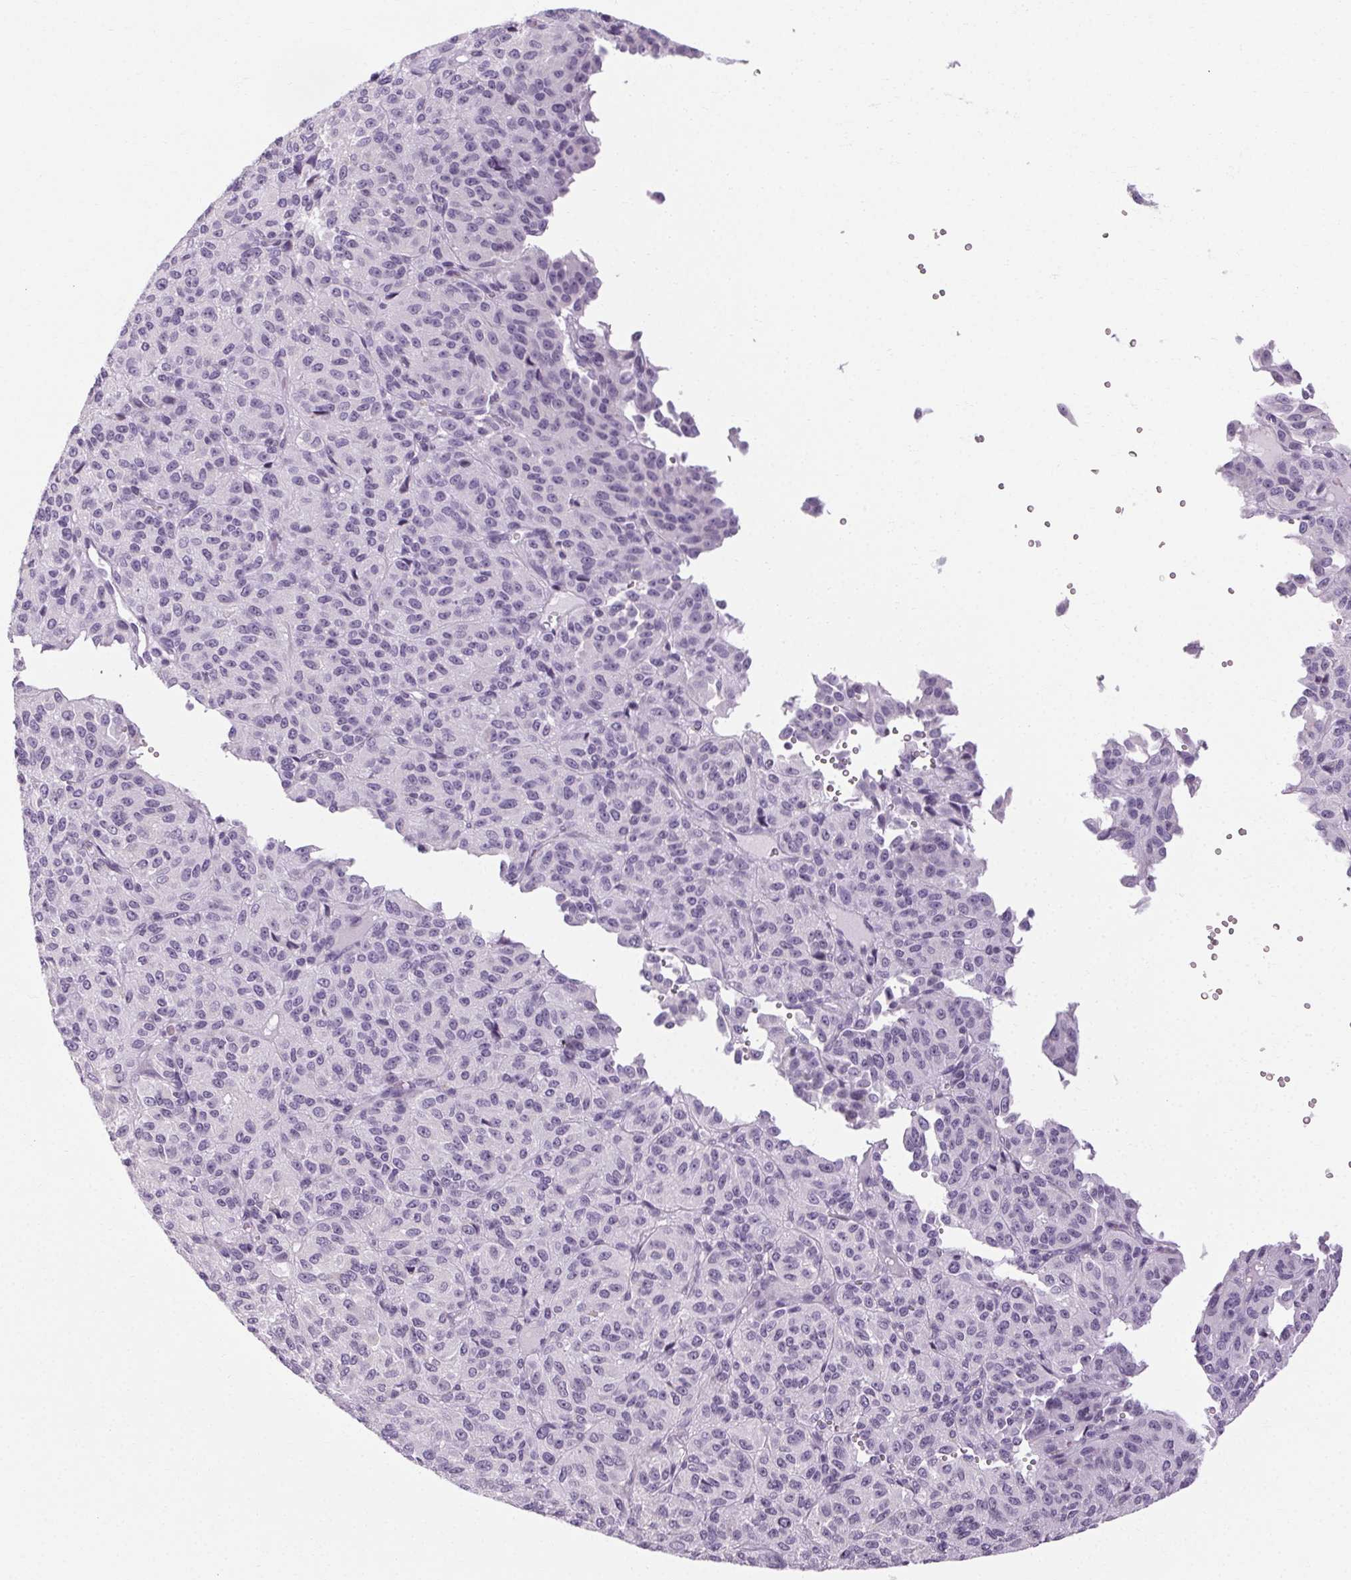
{"staining": {"intensity": "negative", "quantity": "none", "location": "none"}, "tissue": "melanoma", "cell_type": "Tumor cells", "image_type": "cancer", "snomed": [{"axis": "morphology", "description": "Malignant melanoma, Metastatic site"}, {"axis": "topography", "description": "Brain"}], "caption": "Tumor cells are negative for brown protein staining in melanoma.", "gene": "POMC", "patient": {"sex": "female", "age": 56}}